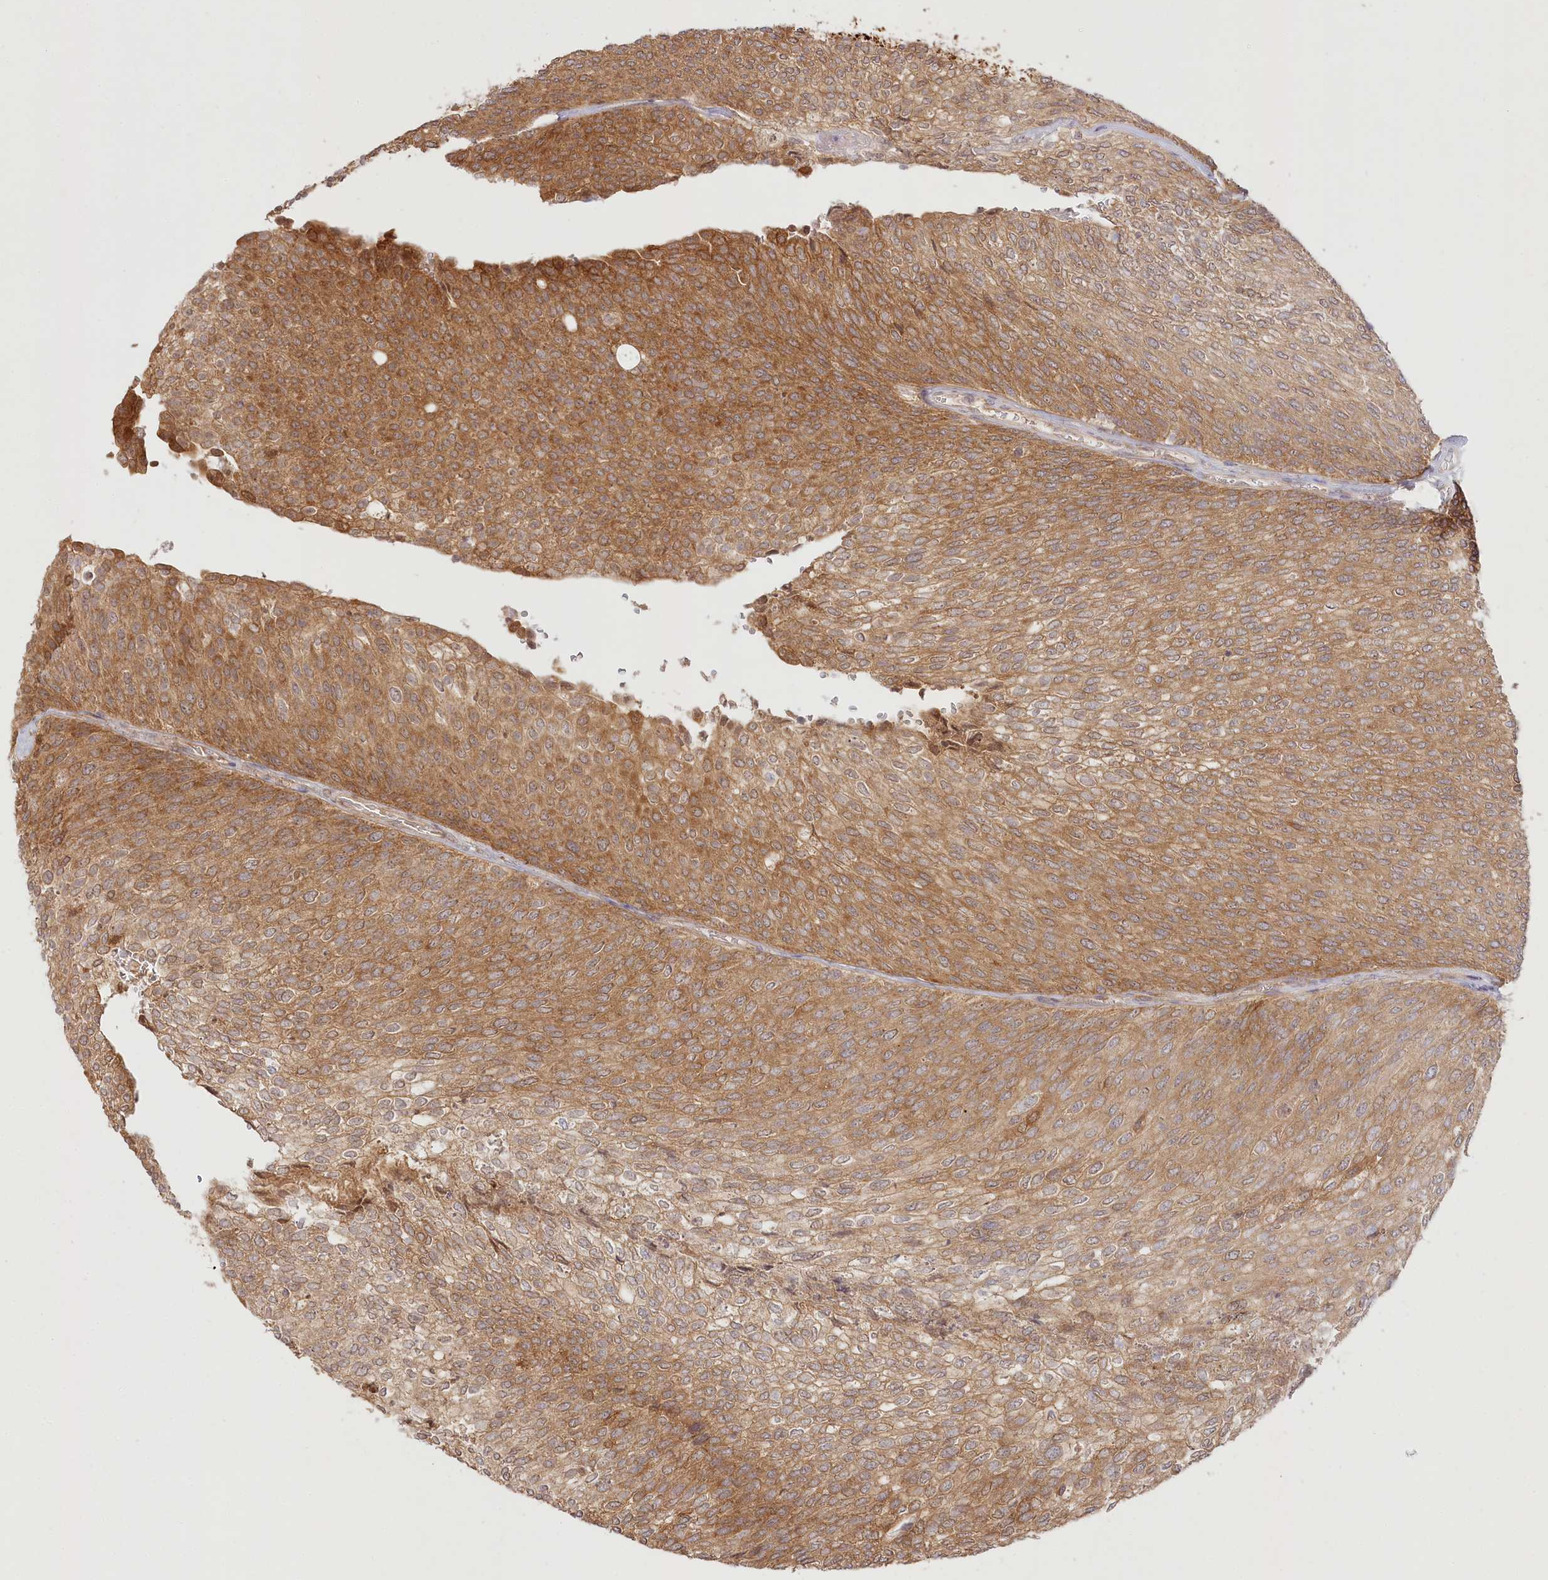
{"staining": {"intensity": "moderate", "quantity": ">75%", "location": "cytoplasmic/membranous"}, "tissue": "urothelial cancer", "cell_type": "Tumor cells", "image_type": "cancer", "snomed": [{"axis": "morphology", "description": "Urothelial carcinoma, Low grade"}, {"axis": "topography", "description": "Urinary bladder"}], "caption": "Human urothelial carcinoma (low-grade) stained with a protein marker exhibits moderate staining in tumor cells.", "gene": "INPP4B", "patient": {"sex": "female", "age": 79}}